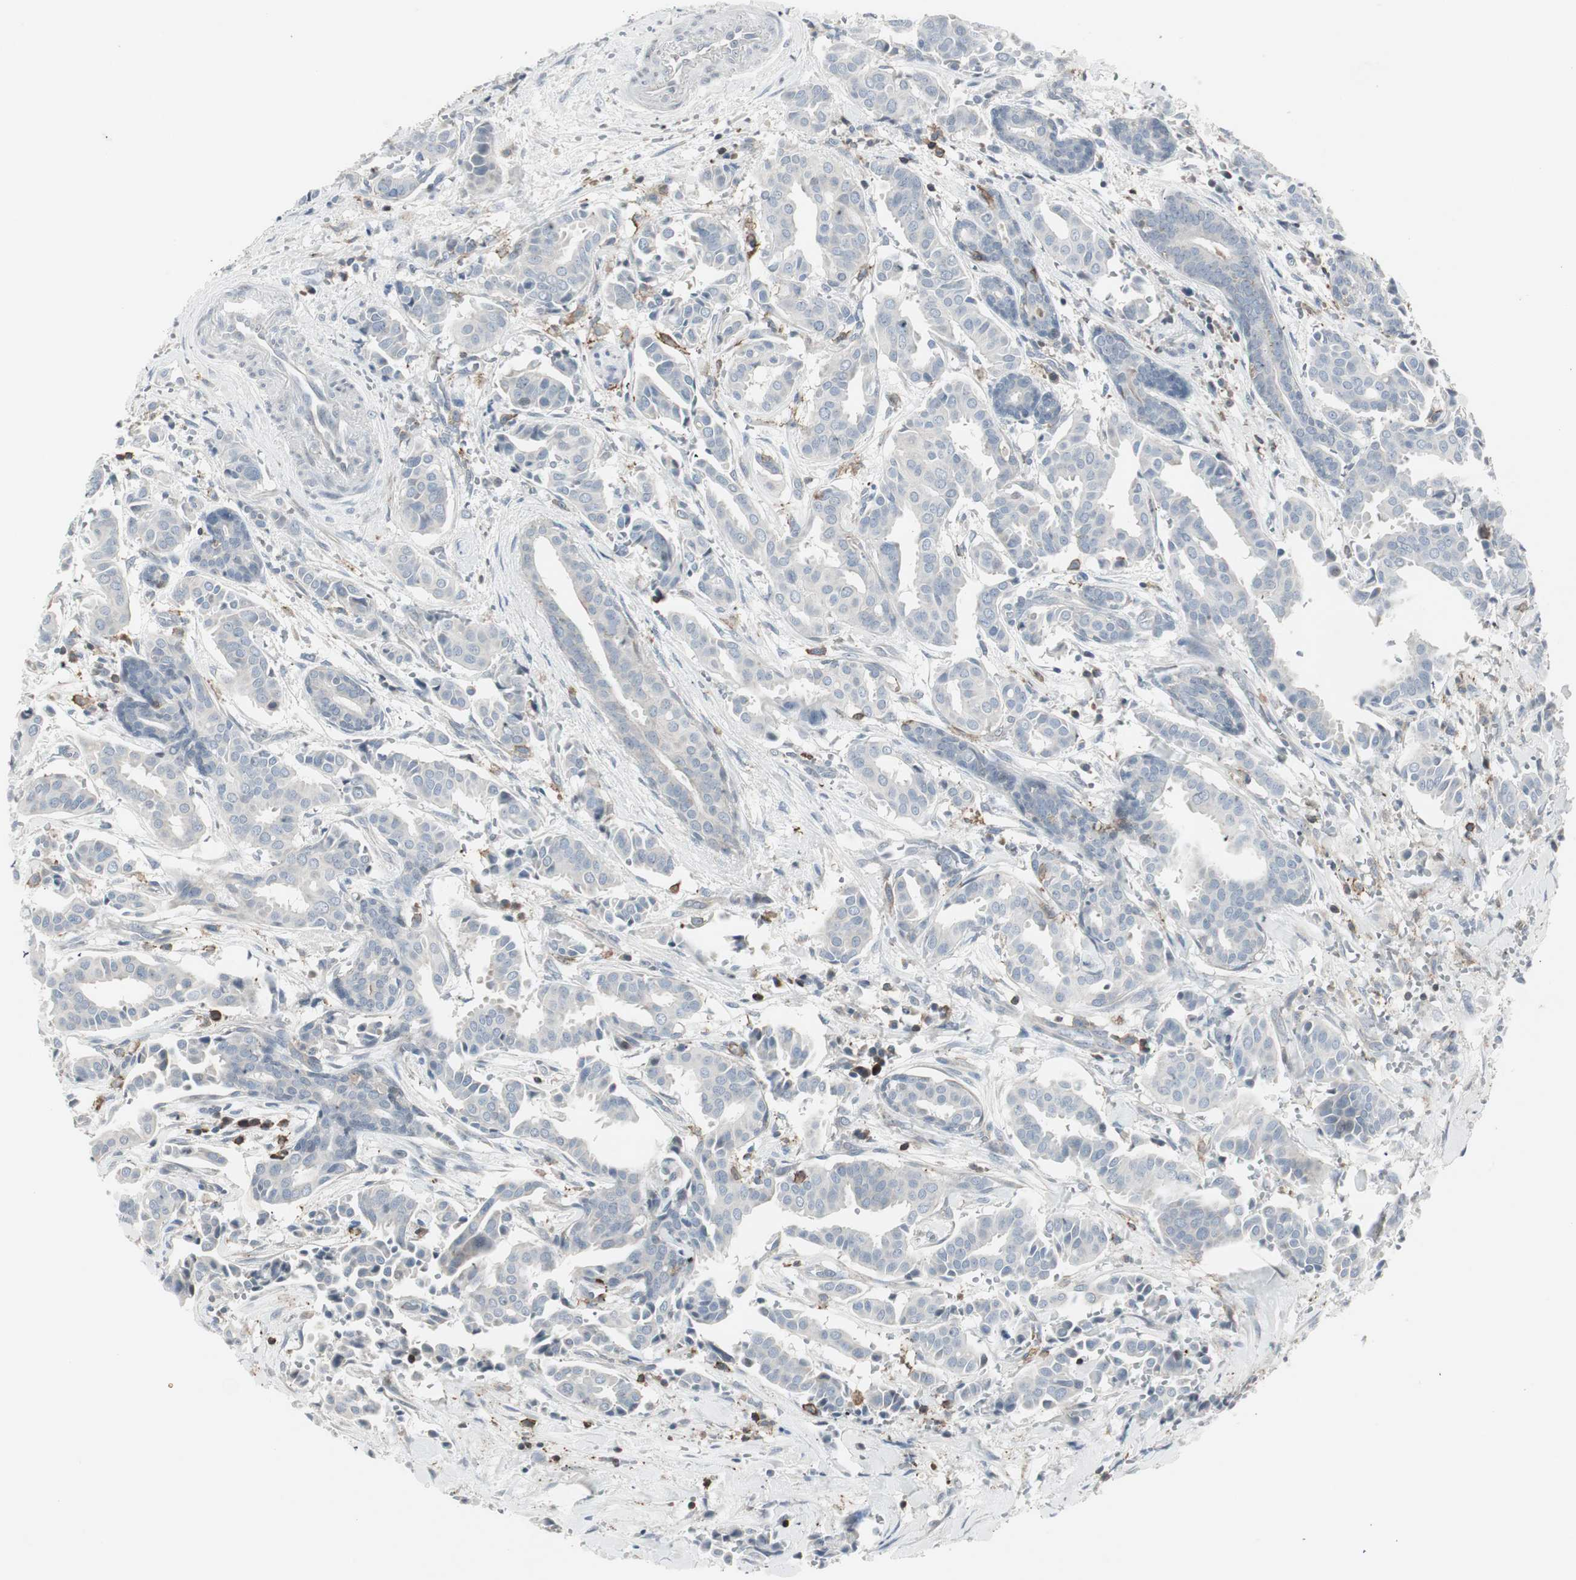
{"staining": {"intensity": "negative", "quantity": "none", "location": "none"}, "tissue": "head and neck cancer", "cell_type": "Tumor cells", "image_type": "cancer", "snomed": [{"axis": "morphology", "description": "Adenocarcinoma, NOS"}, {"axis": "topography", "description": "Salivary gland"}, {"axis": "topography", "description": "Head-Neck"}], "caption": "High power microscopy micrograph of an immunohistochemistry (IHC) photomicrograph of adenocarcinoma (head and neck), revealing no significant expression in tumor cells.", "gene": "MAP4K4", "patient": {"sex": "female", "age": 59}}